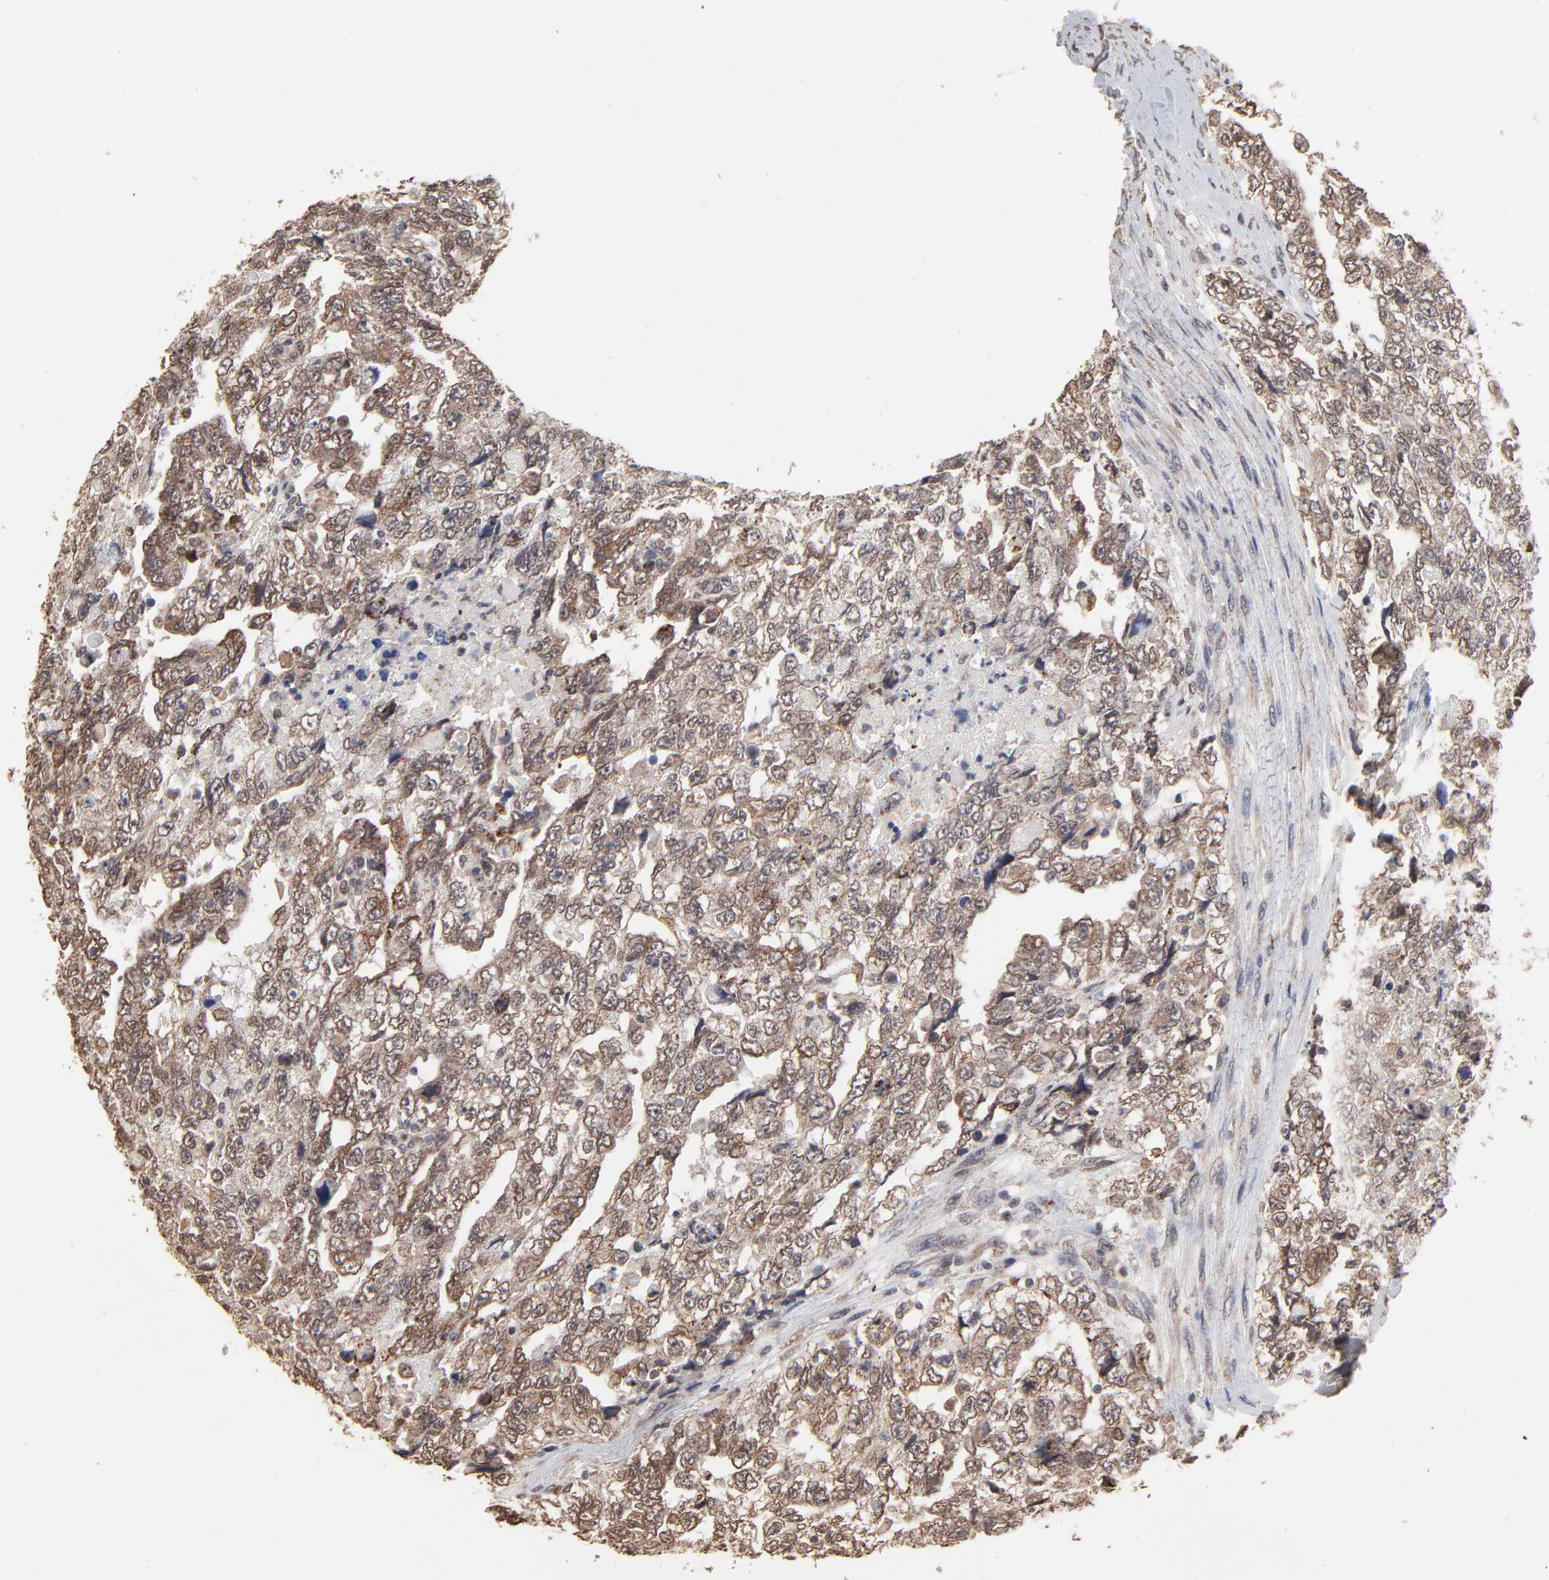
{"staining": {"intensity": "moderate", "quantity": ">75%", "location": "cytoplasmic/membranous"}, "tissue": "testis cancer", "cell_type": "Tumor cells", "image_type": "cancer", "snomed": [{"axis": "morphology", "description": "Carcinoma, Embryonal, NOS"}, {"axis": "topography", "description": "Testis"}], "caption": "A high-resolution photomicrograph shows immunohistochemistry (IHC) staining of embryonal carcinoma (testis), which demonstrates moderate cytoplasmic/membranous positivity in about >75% of tumor cells.", "gene": "CHM", "patient": {"sex": "male", "age": 36}}